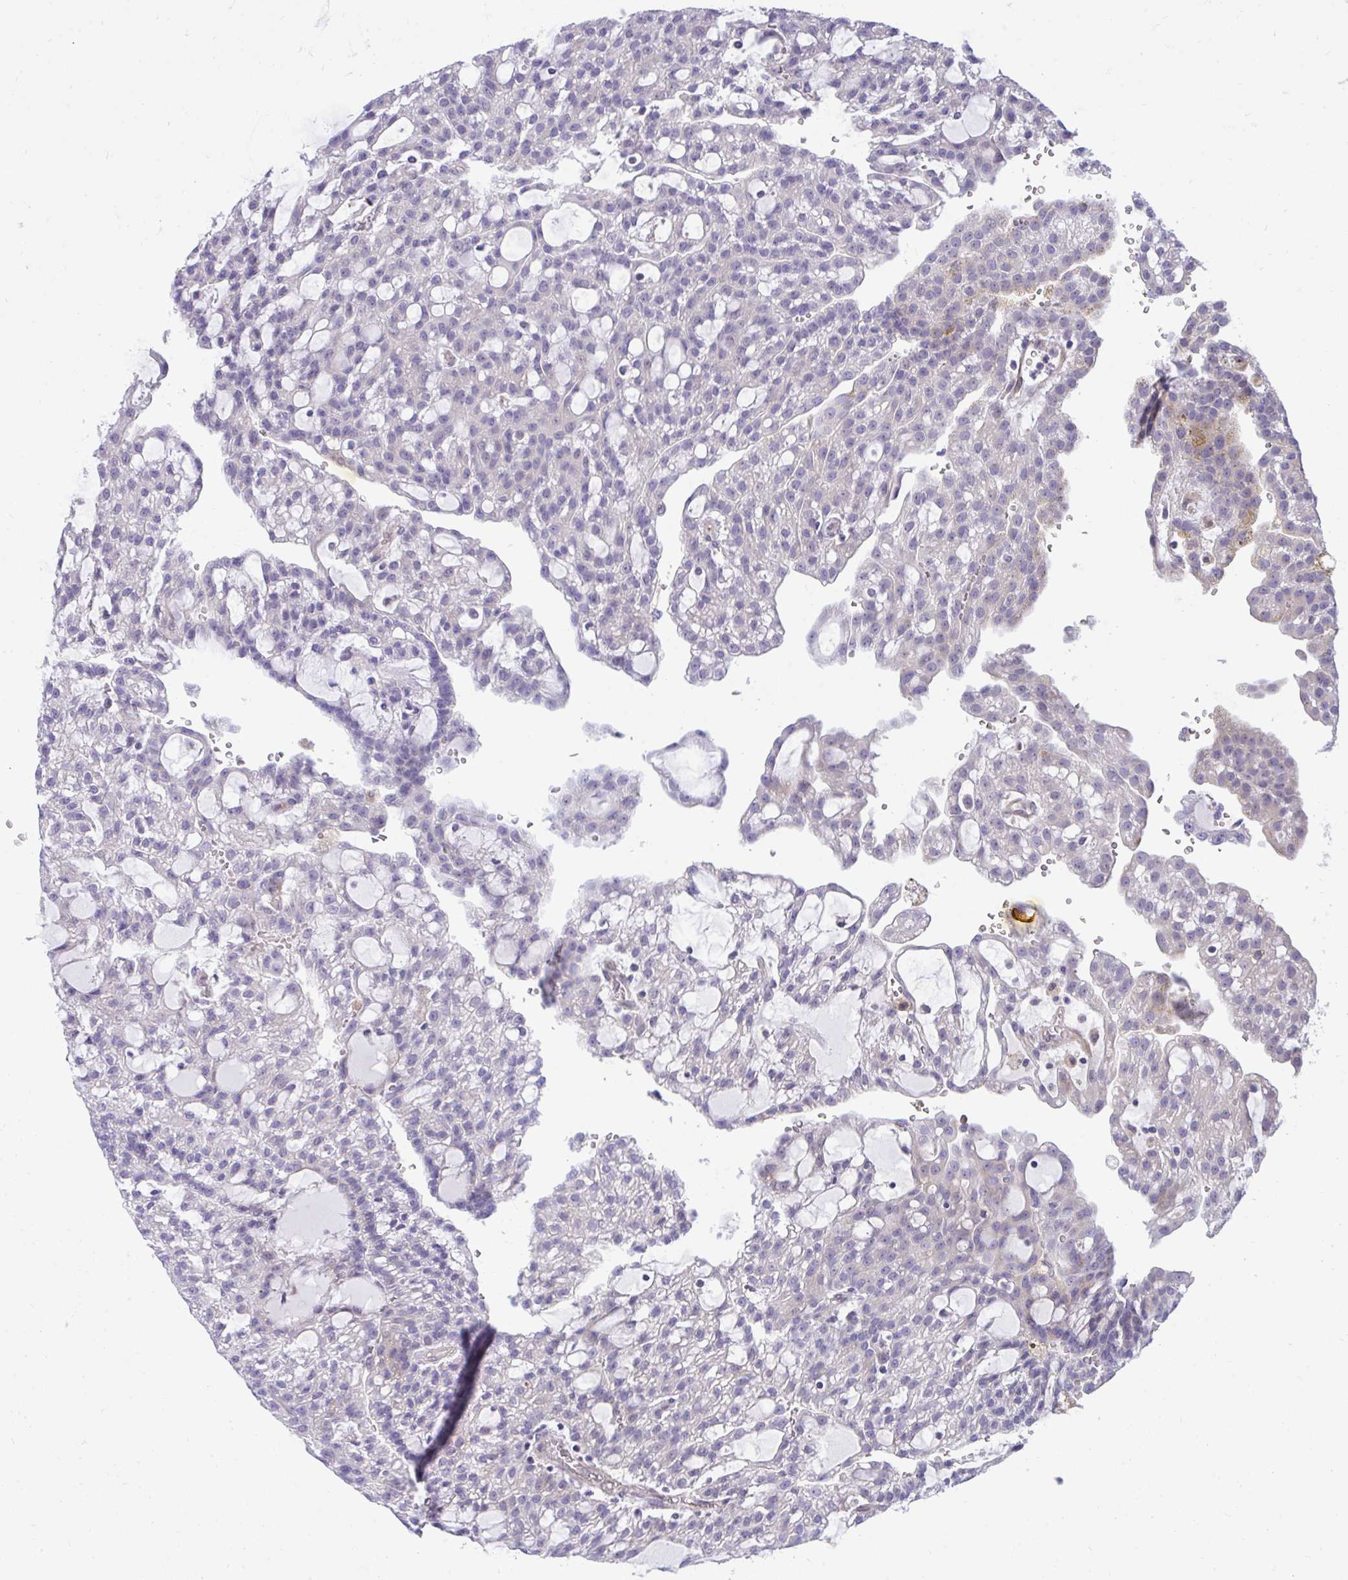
{"staining": {"intensity": "negative", "quantity": "none", "location": "none"}, "tissue": "renal cancer", "cell_type": "Tumor cells", "image_type": "cancer", "snomed": [{"axis": "morphology", "description": "Adenocarcinoma, NOS"}, {"axis": "topography", "description": "Kidney"}], "caption": "Histopathology image shows no protein expression in tumor cells of renal cancer (adenocarcinoma) tissue.", "gene": "HMBOX1", "patient": {"sex": "male", "age": 63}}